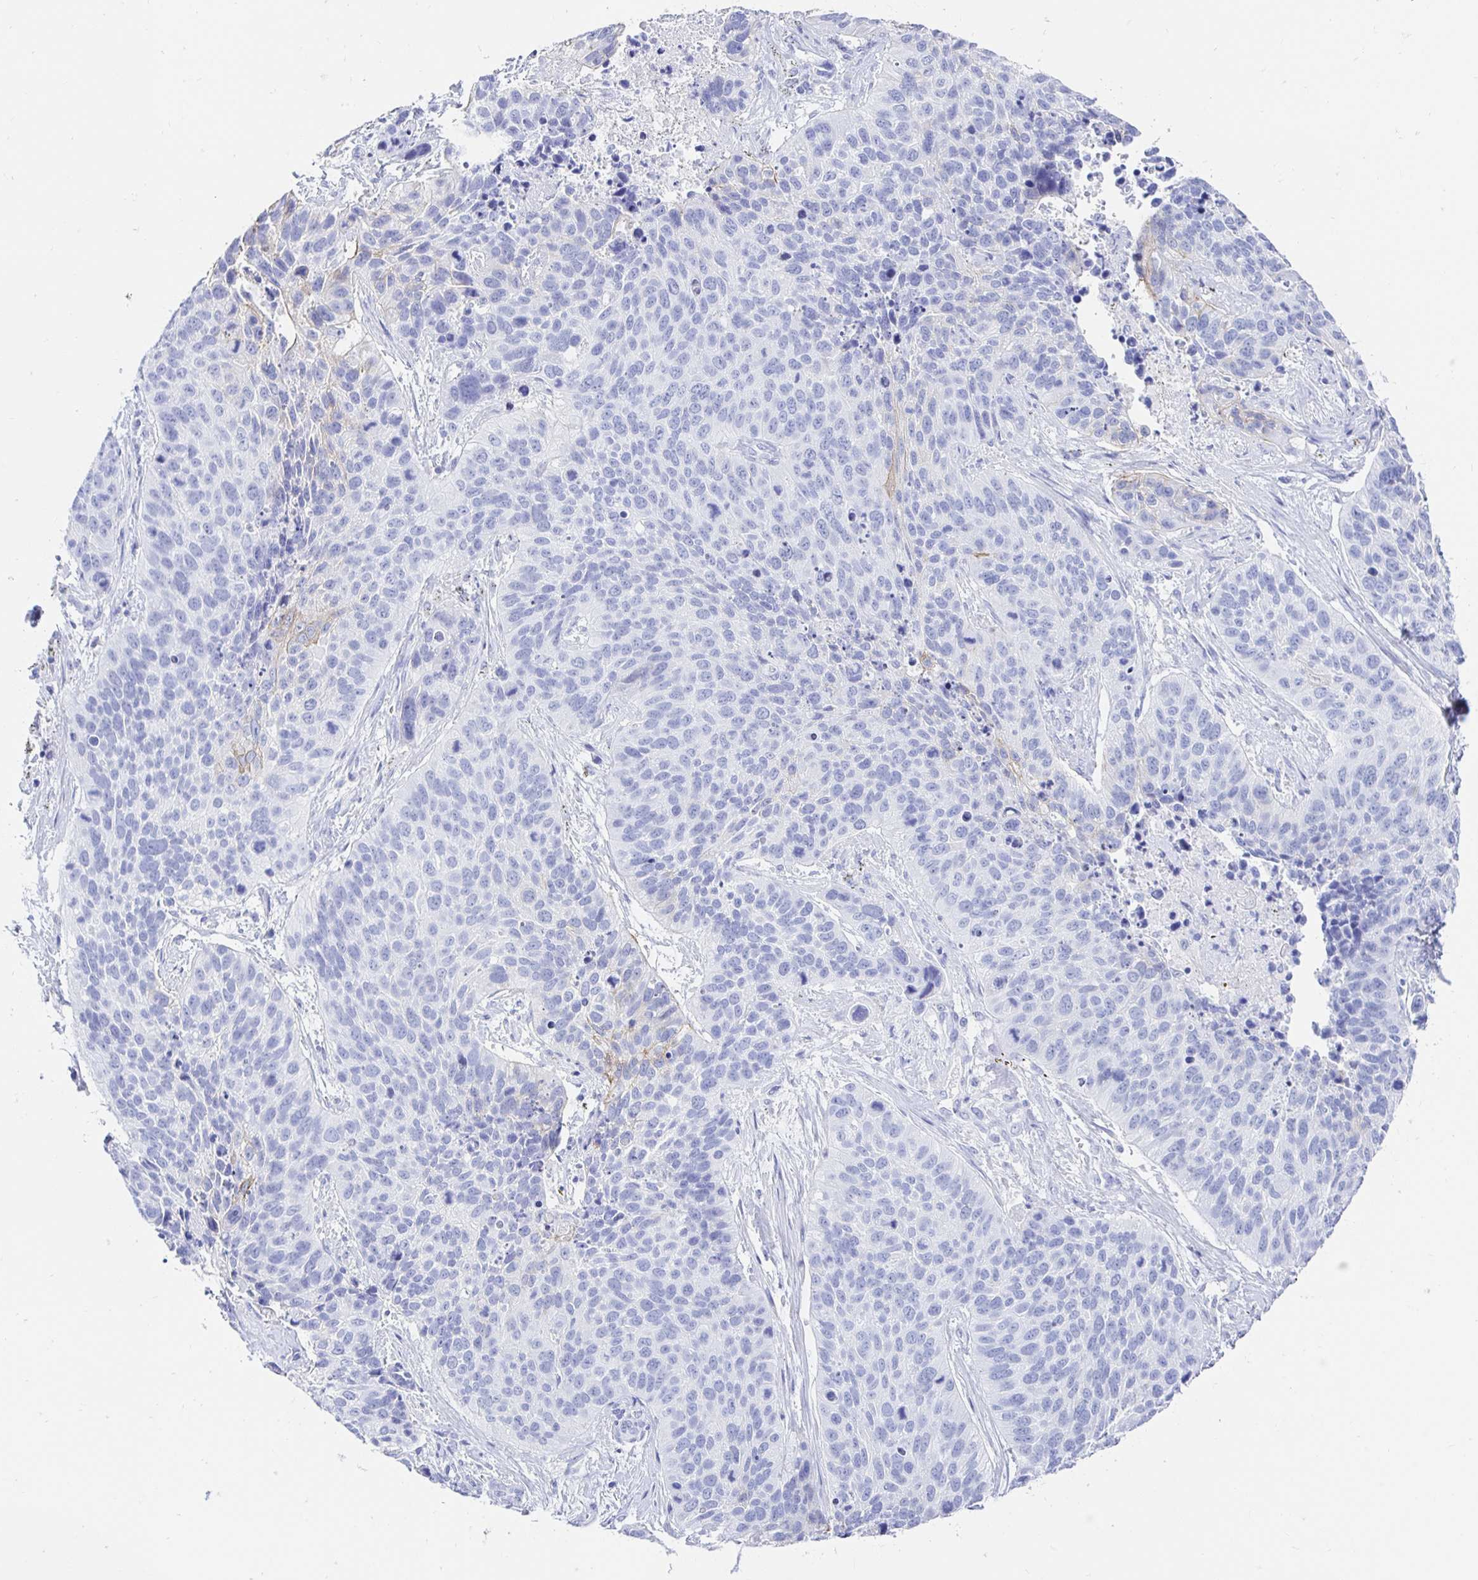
{"staining": {"intensity": "negative", "quantity": "none", "location": "none"}, "tissue": "lung cancer", "cell_type": "Tumor cells", "image_type": "cancer", "snomed": [{"axis": "morphology", "description": "Squamous cell carcinoma, NOS"}, {"axis": "topography", "description": "Lung"}], "caption": "Image shows no protein positivity in tumor cells of squamous cell carcinoma (lung) tissue.", "gene": "CA9", "patient": {"sex": "male", "age": 62}}